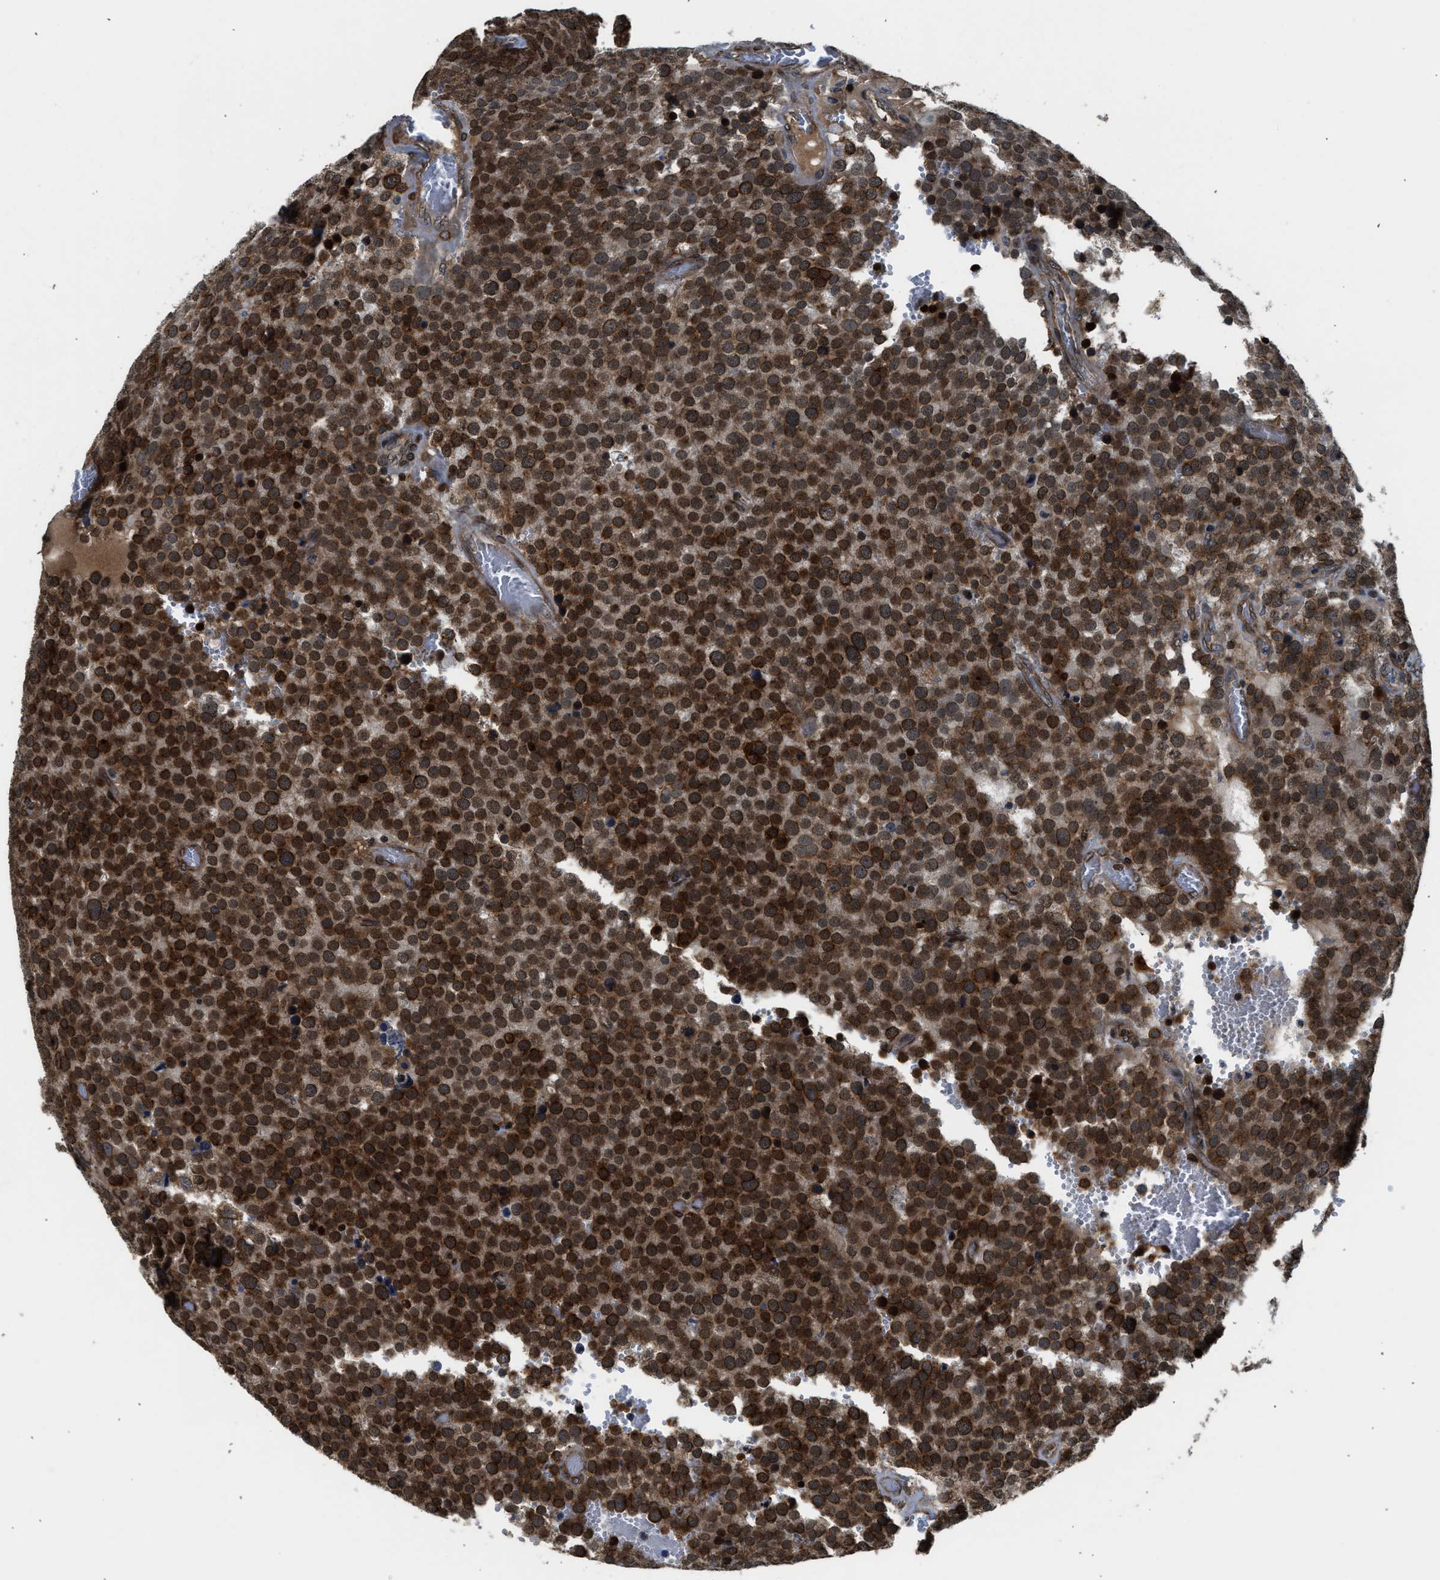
{"staining": {"intensity": "strong", "quantity": ">75%", "location": "cytoplasmic/membranous"}, "tissue": "testis cancer", "cell_type": "Tumor cells", "image_type": "cancer", "snomed": [{"axis": "morphology", "description": "Normal tissue, NOS"}, {"axis": "morphology", "description": "Seminoma, NOS"}, {"axis": "topography", "description": "Testis"}], "caption": "This histopathology image exhibits IHC staining of seminoma (testis), with high strong cytoplasmic/membranous expression in about >75% of tumor cells.", "gene": "RETREG3", "patient": {"sex": "male", "age": 71}}